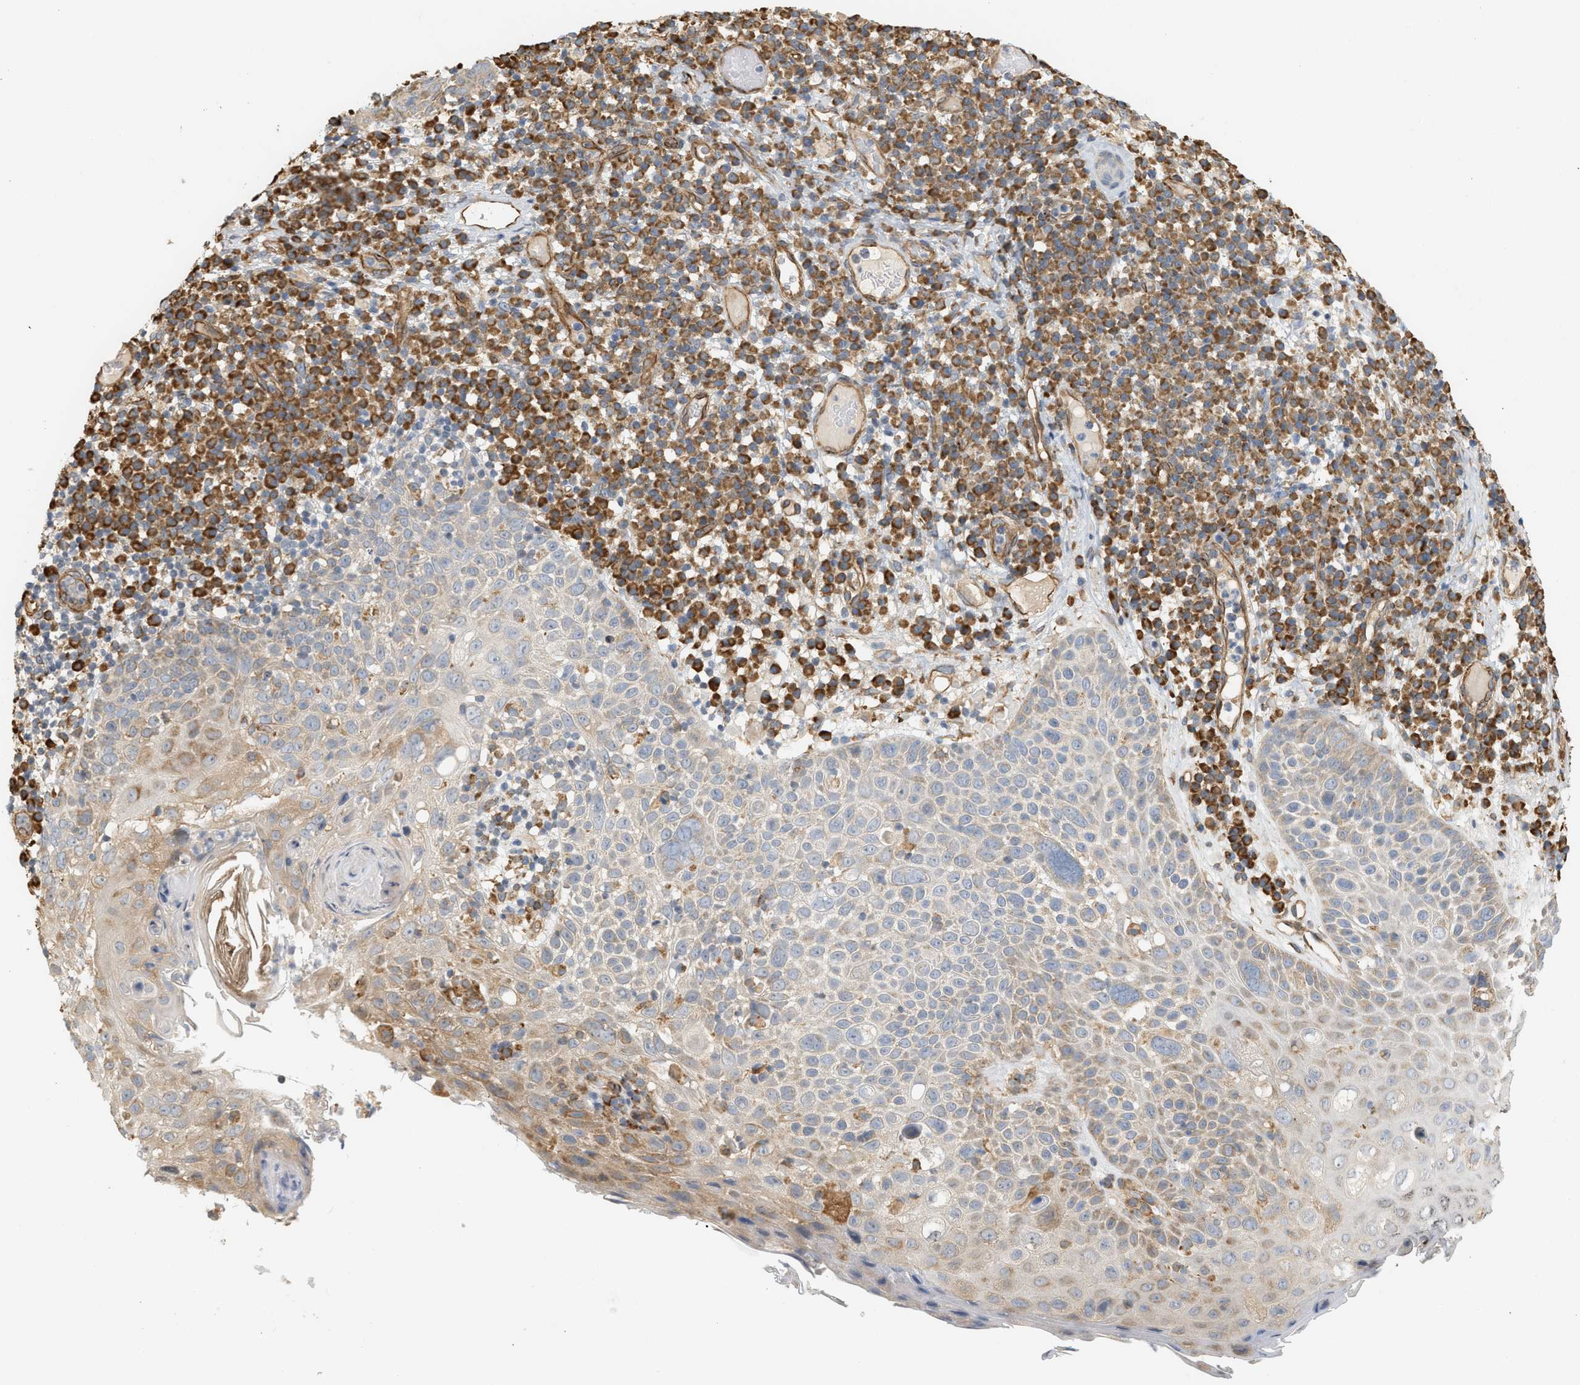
{"staining": {"intensity": "moderate", "quantity": "<25%", "location": "cytoplasmic/membranous"}, "tissue": "skin cancer", "cell_type": "Tumor cells", "image_type": "cancer", "snomed": [{"axis": "morphology", "description": "Squamous cell carcinoma in situ, NOS"}, {"axis": "morphology", "description": "Squamous cell carcinoma, NOS"}, {"axis": "topography", "description": "Skin"}], "caption": "Immunohistochemical staining of human squamous cell carcinoma (skin) shows low levels of moderate cytoplasmic/membranous protein expression in approximately <25% of tumor cells.", "gene": "SVOP", "patient": {"sex": "male", "age": 93}}